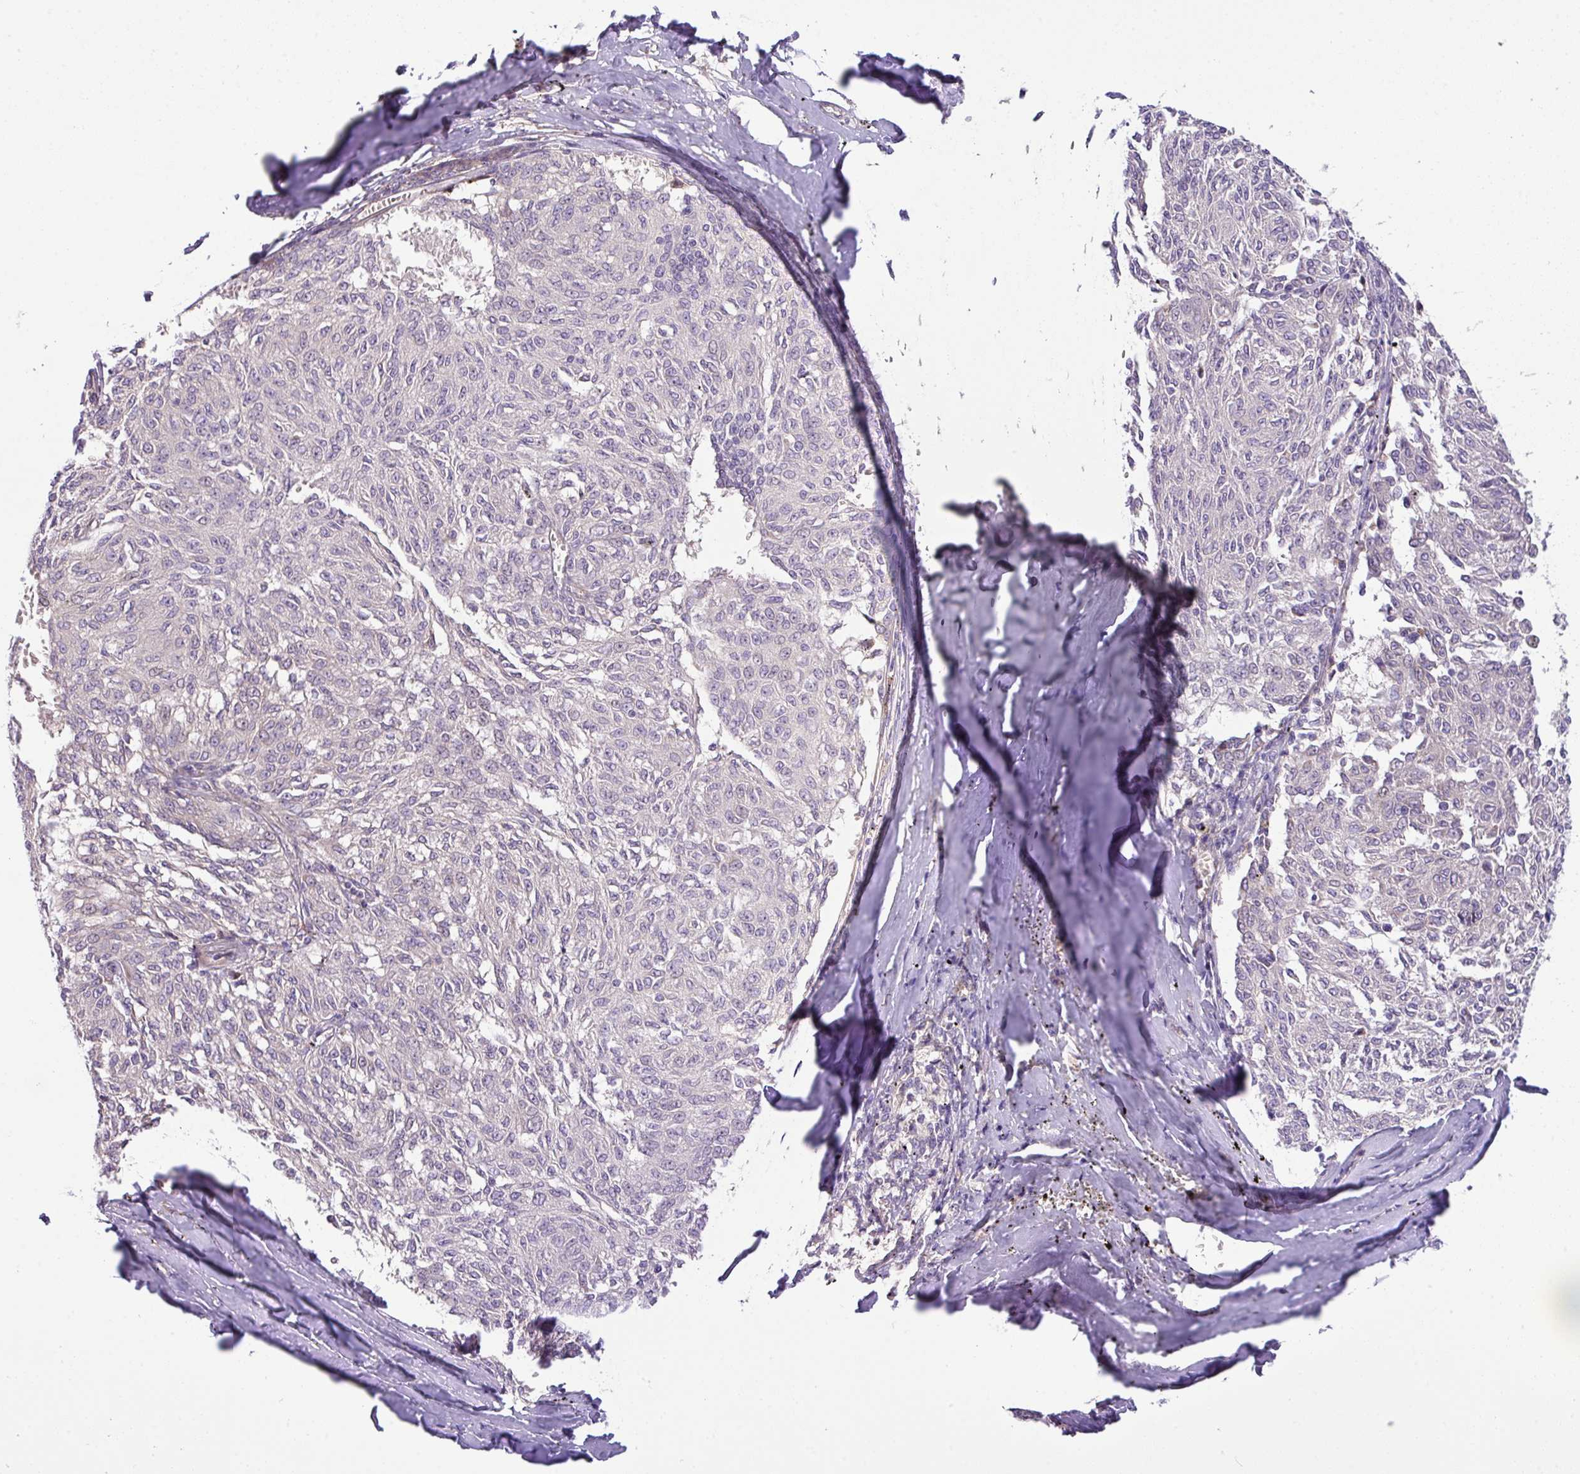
{"staining": {"intensity": "negative", "quantity": "none", "location": "none"}, "tissue": "melanoma", "cell_type": "Tumor cells", "image_type": "cancer", "snomed": [{"axis": "morphology", "description": "Malignant melanoma, NOS"}, {"axis": "topography", "description": "Skin"}], "caption": "The photomicrograph demonstrates no significant expression in tumor cells of melanoma.", "gene": "PIK3R5", "patient": {"sex": "female", "age": 72}}